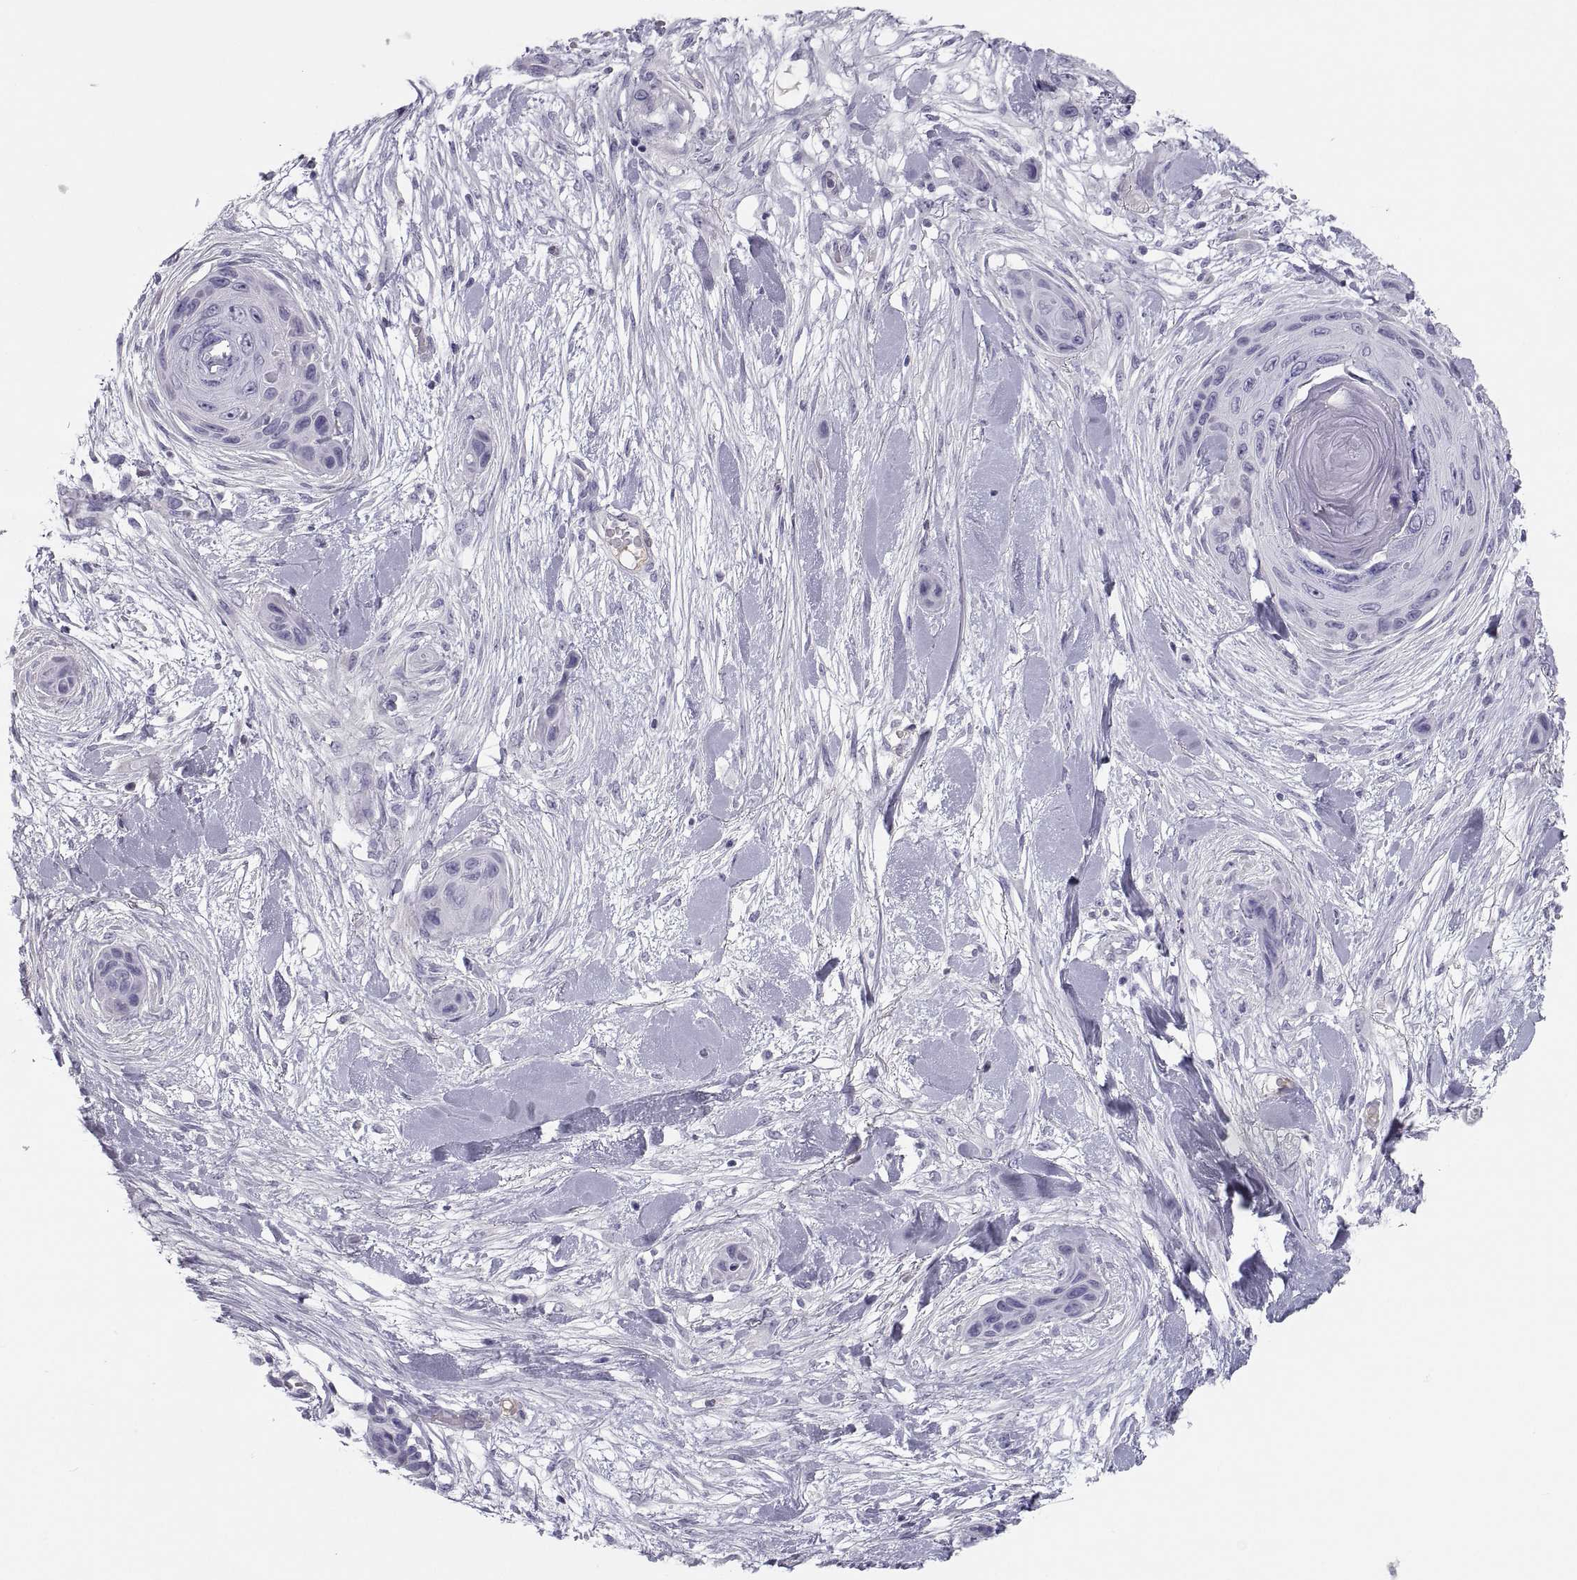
{"staining": {"intensity": "weak", "quantity": "<25%", "location": "cytoplasmic/membranous"}, "tissue": "skin cancer", "cell_type": "Tumor cells", "image_type": "cancer", "snomed": [{"axis": "morphology", "description": "Squamous cell carcinoma, NOS"}, {"axis": "topography", "description": "Skin"}], "caption": "DAB (3,3'-diaminobenzidine) immunohistochemical staining of skin squamous cell carcinoma reveals no significant staining in tumor cells.", "gene": "MAGEB2", "patient": {"sex": "male", "age": 82}}